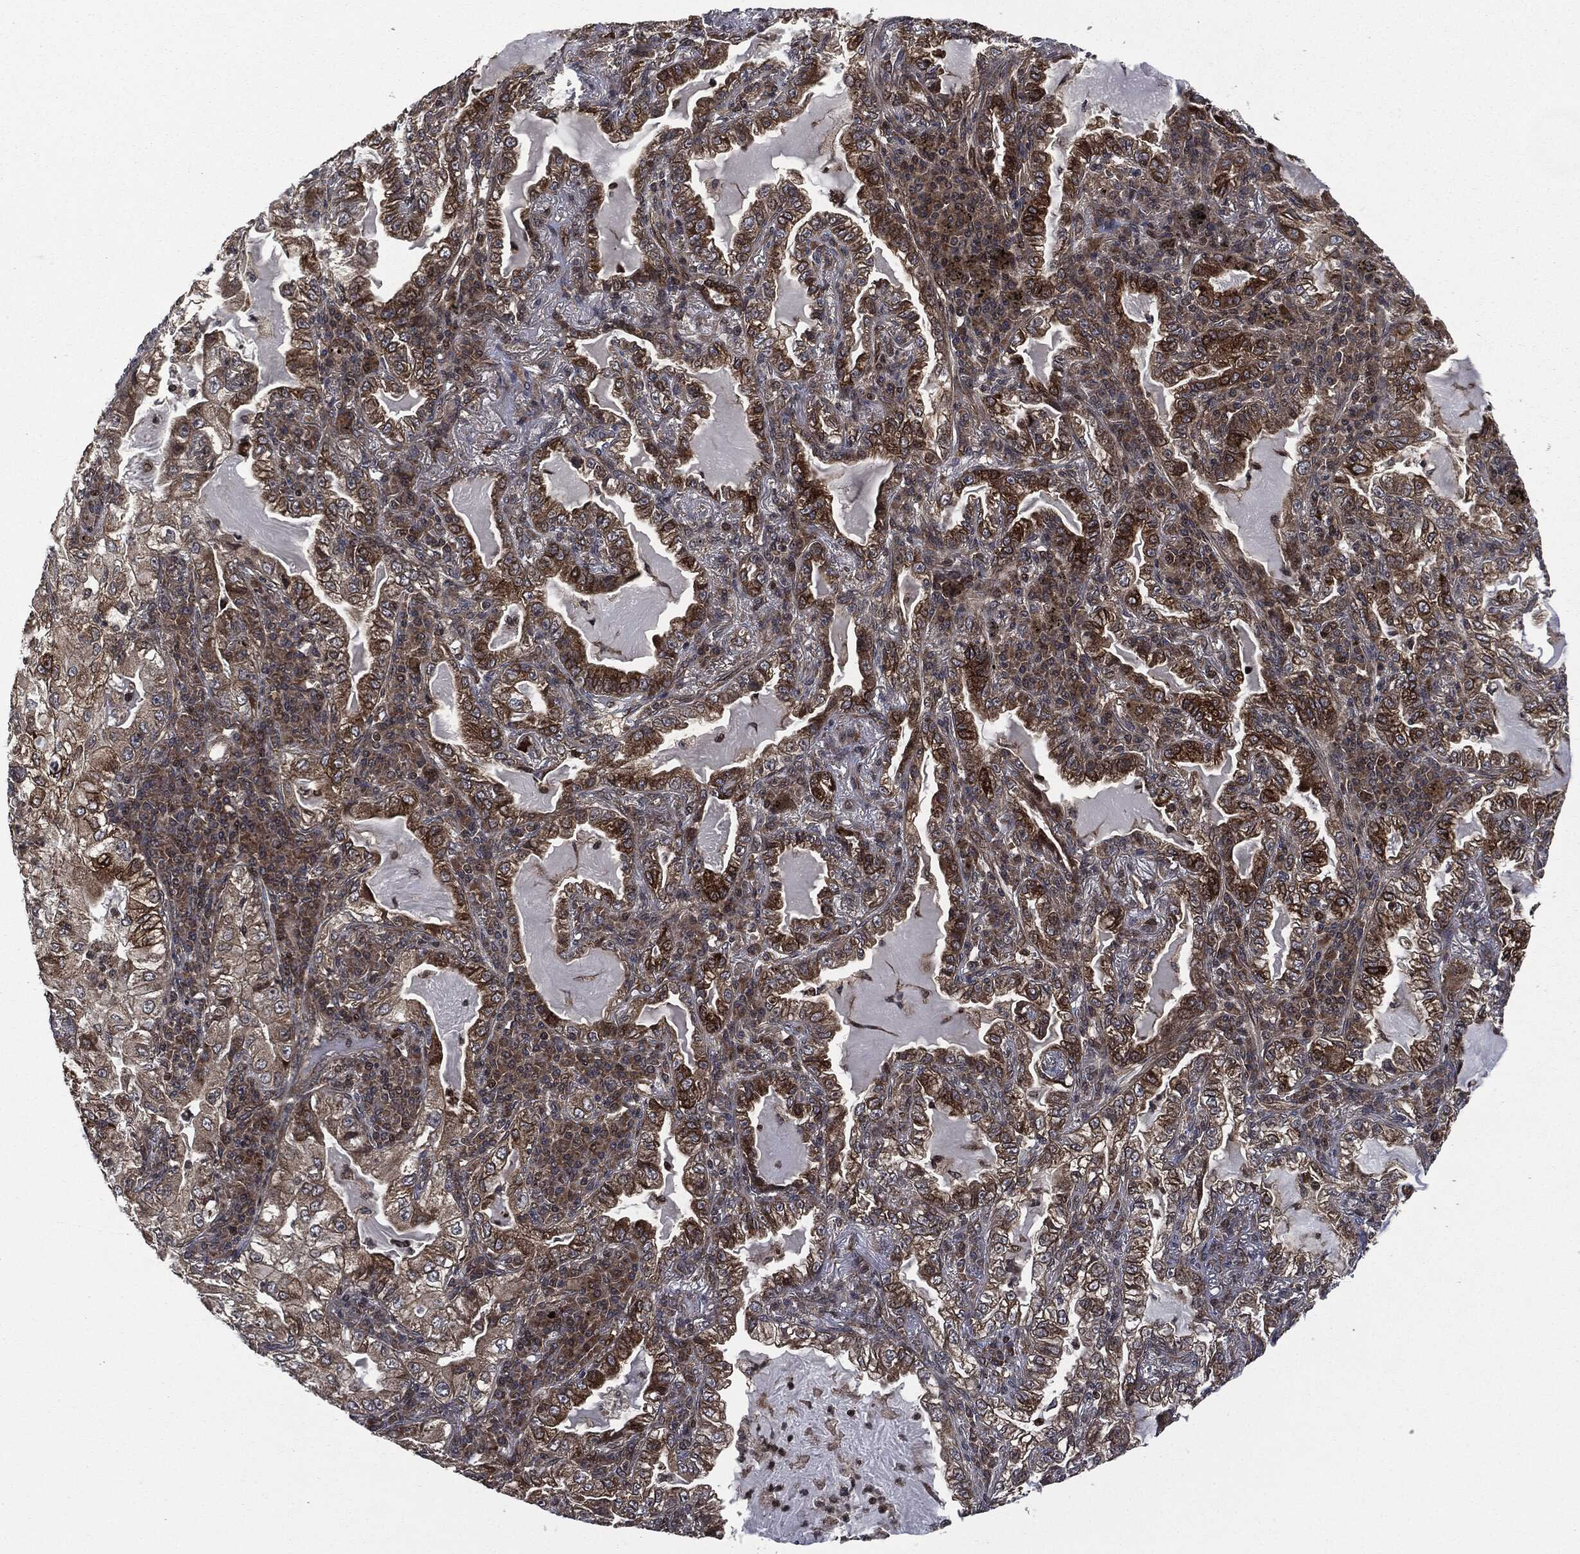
{"staining": {"intensity": "strong", "quantity": "25%-75%", "location": "cytoplasmic/membranous"}, "tissue": "lung cancer", "cell_type": "Tumor cells", "image_type": "cancer", "snomed": [{"axis": "morphology", "description": "Adenocarcinoma, NOS"}, {"axis": "topography", "description": "Lung"}], "caption": "A brown stain shows strong cytoplasmic/membranous positivity of a protein in lung cancer (adenocarcinoma) tumor cells.", "gene": "HRAS", "patient": {"sex": "female", "age": 73}}